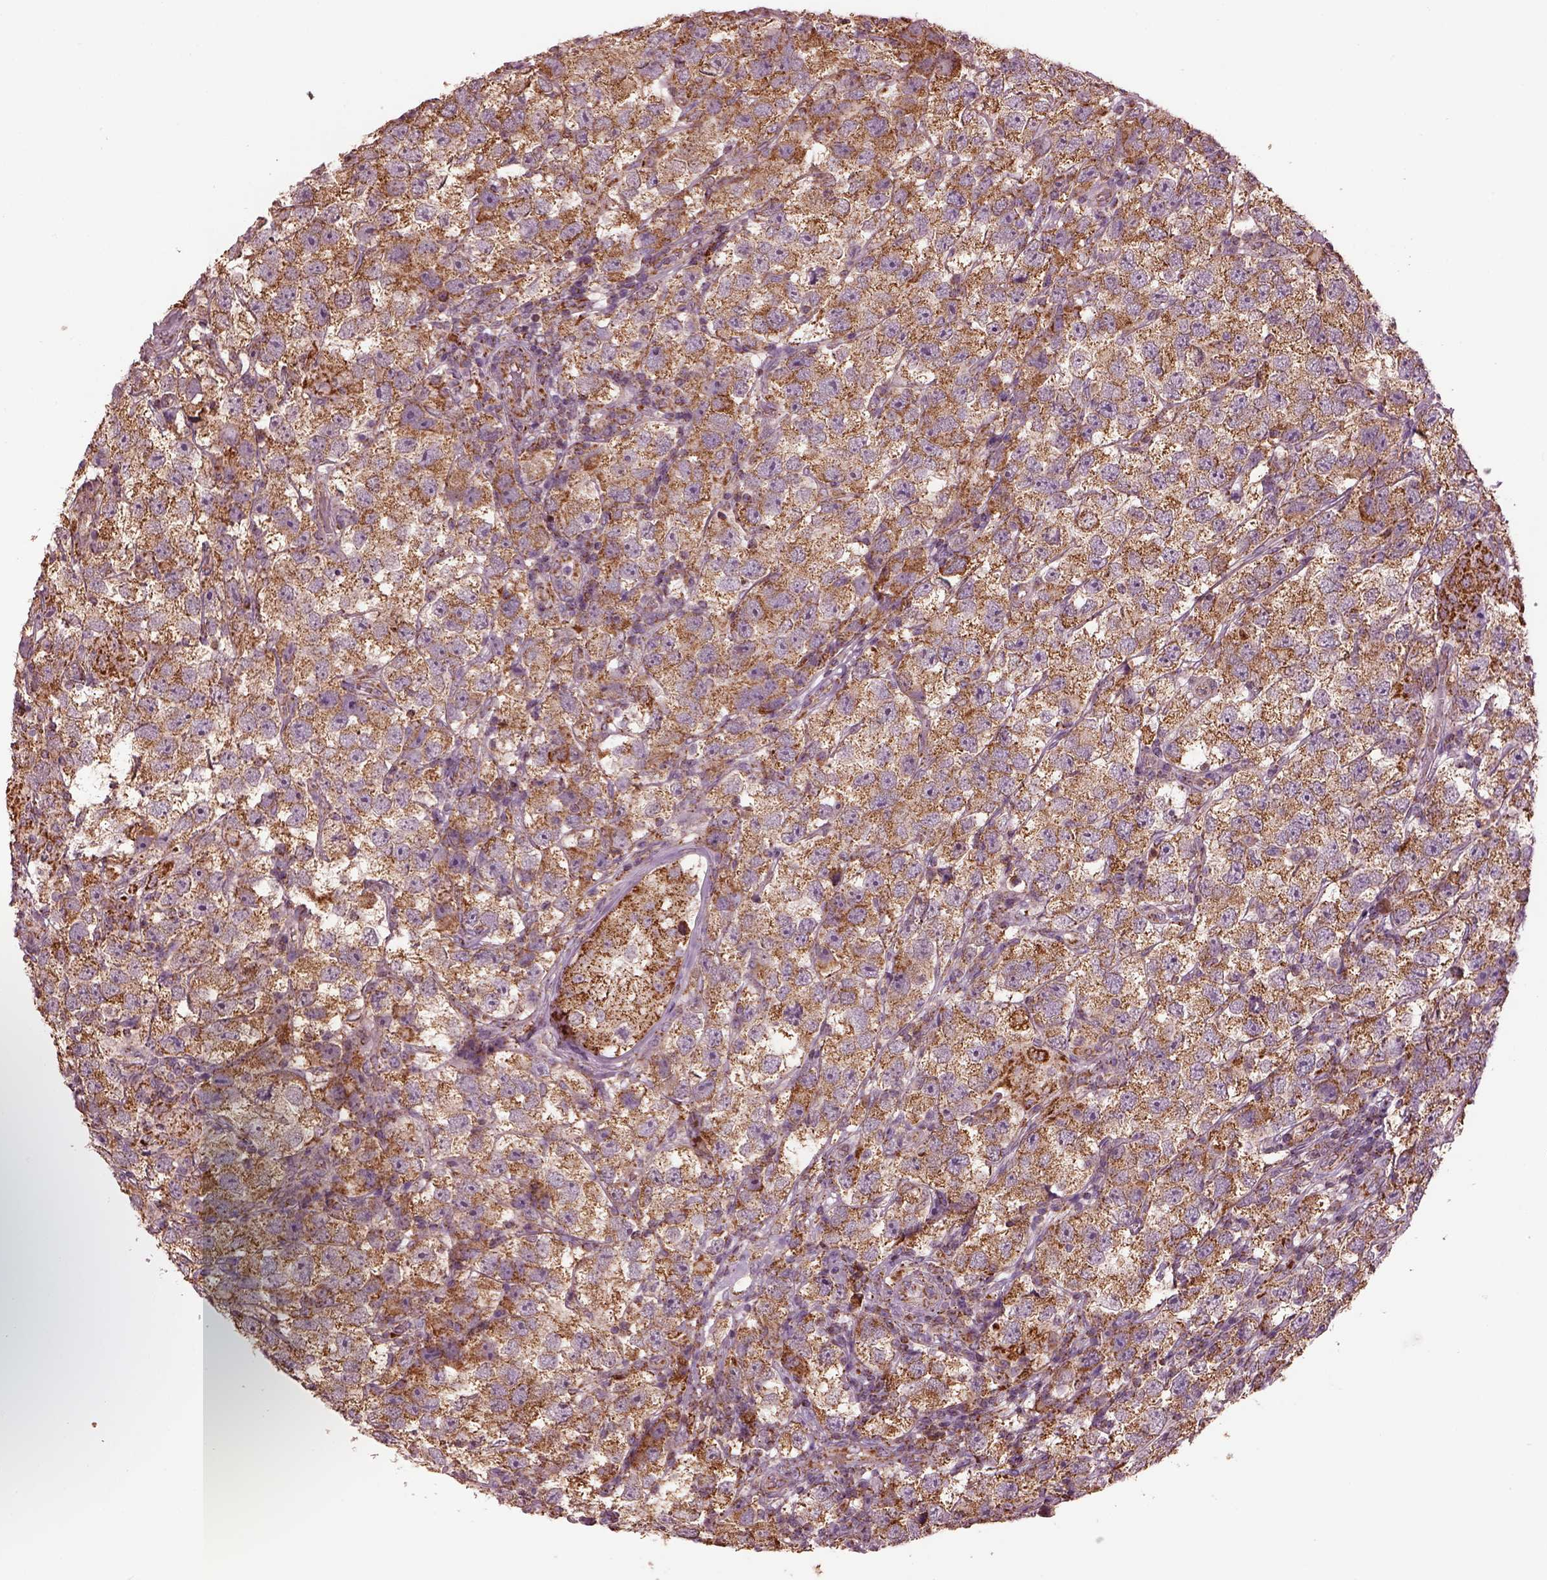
{"staining": {"intensity": "moderate", "quantity": "25%-75%", "location": "cytoplasmic/membranous"}, "tissue": "testis cancer", "cell_type": "Tumor cells", "image_type": "cancer", "snomed": [{"axis": "morphology", "description": "Seminoma, NOS"}, {"axis": "topography", "description": "Testis"}], "caption": "Moderate cytoplasmic/membranous positivity for a protein is identified in about 25%-75% of tumor cells of testis seminoma using immunohistochemistry.", "gene": "TMEM254", "patient": {"sex": "male", "age": 26}}